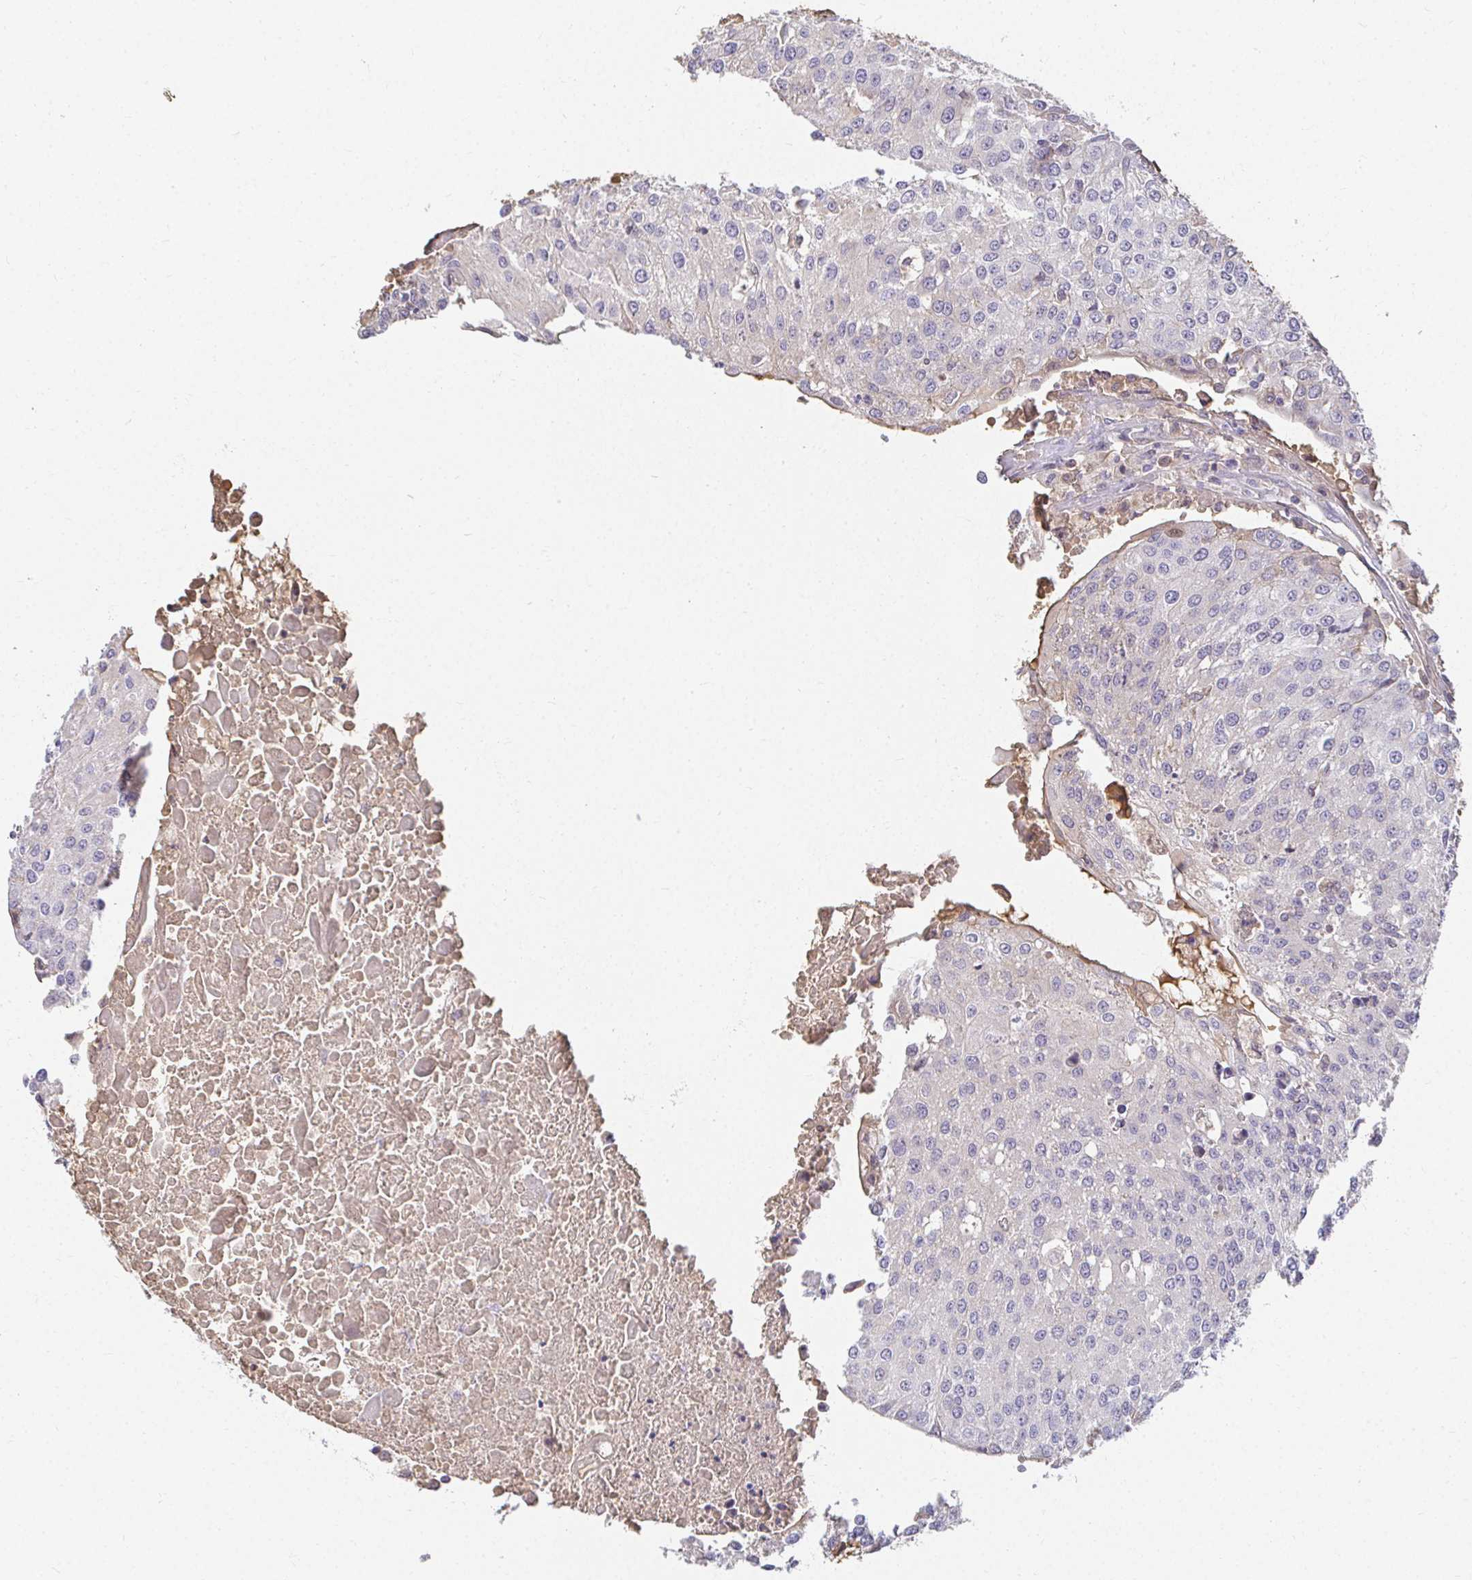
{"staining": {"intensity": "negative", "quantity": "none", "location": "none"}, "tissue": "urothelial cancer", "cell_type": "Tumor cells", "image_type": "cancer", "snomed": [{"axis": "morphology", "description": "Urothelial carcinoma, High grade"}, {"axis": "topography", "description": "Urinary bladder"}], "caption": "Immunohistochemistry of urothelial cancer reveals no positivity in tumor cells.", "gene": "LOXL4", "patient": {"sex": "female", "age": 85}}